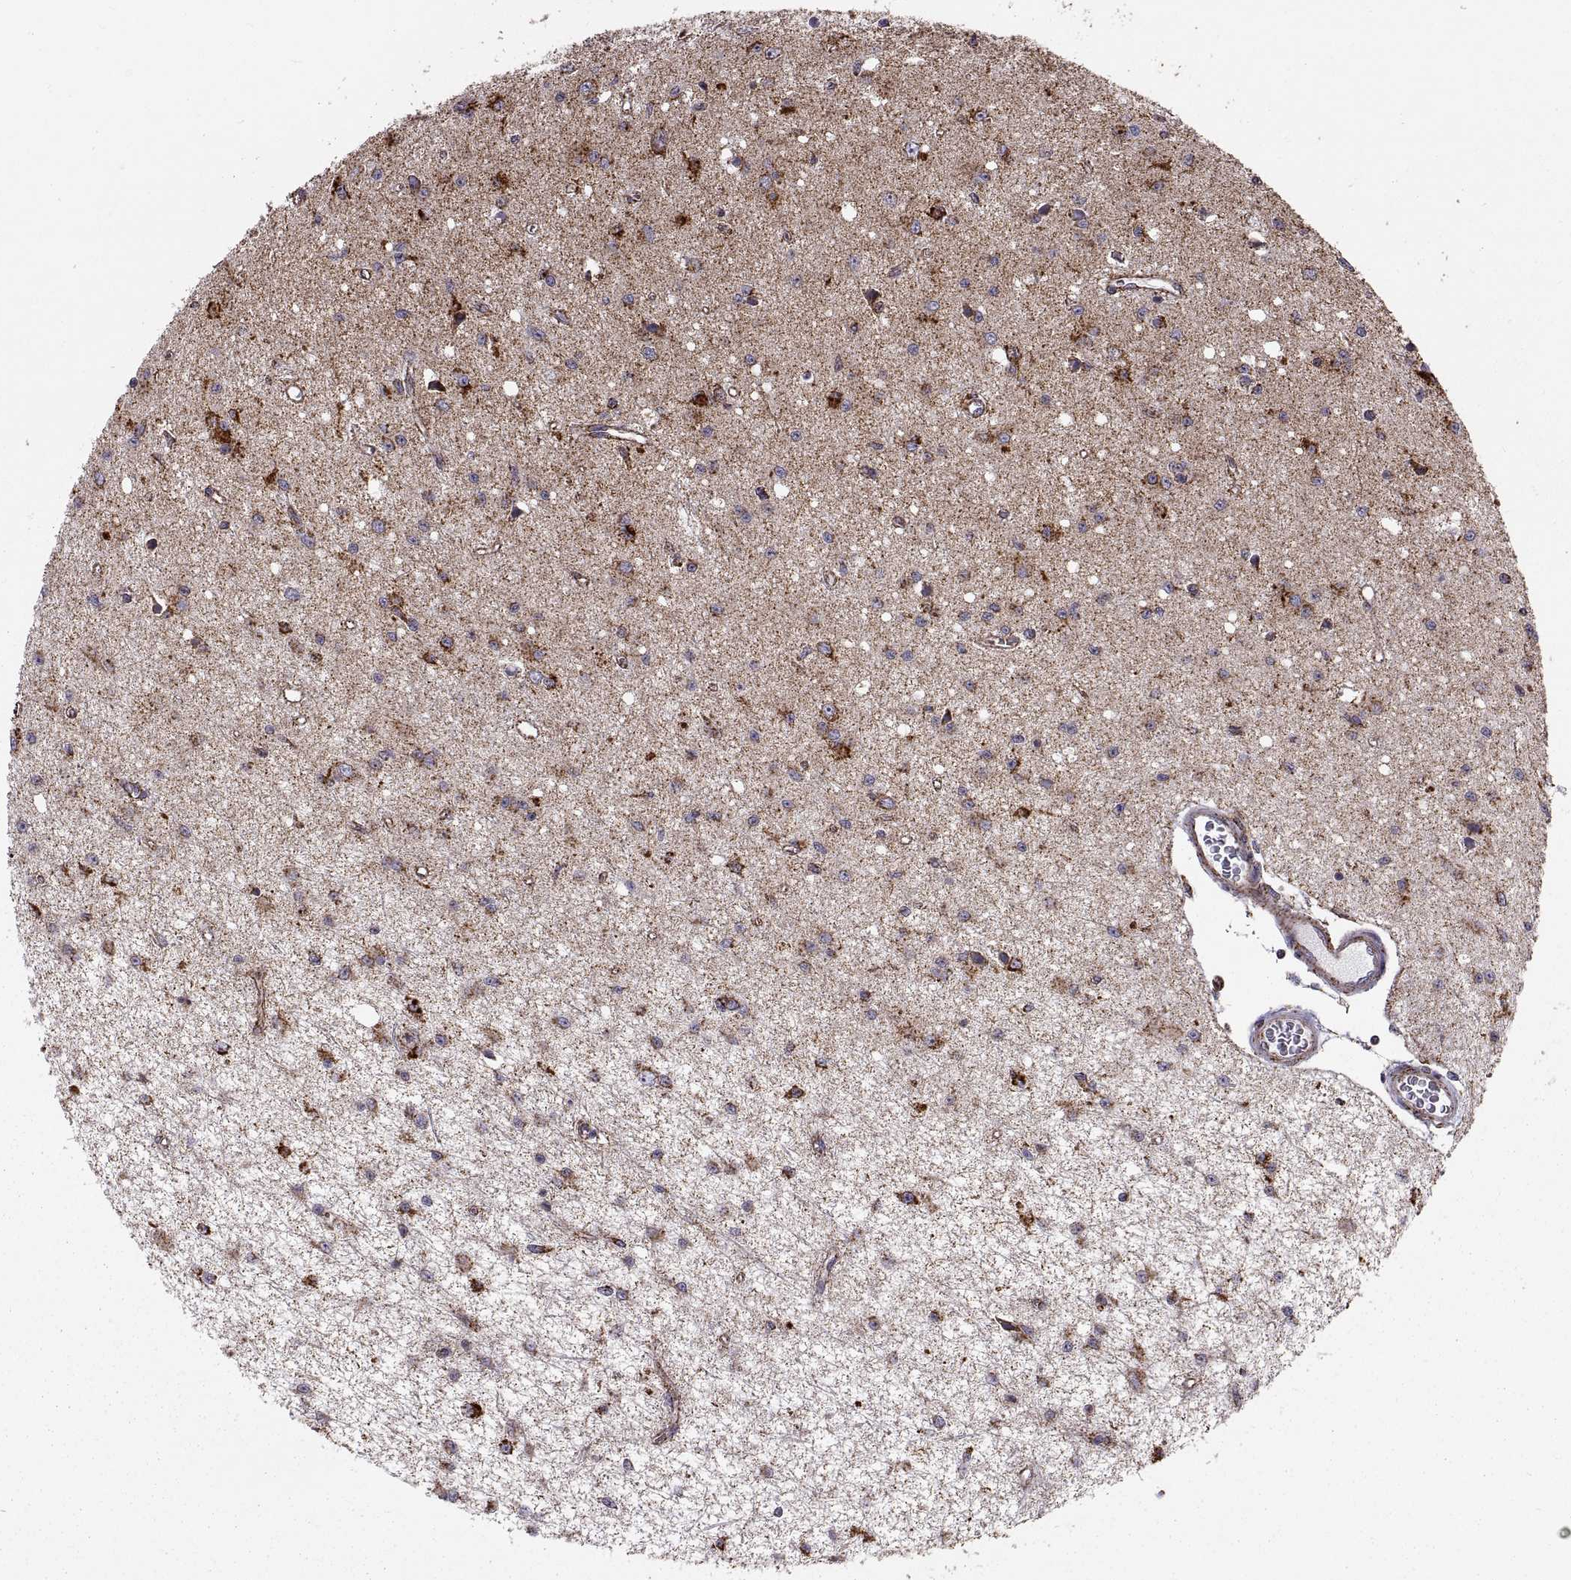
{"staining": {"intensity": "strong", "quantity": "<25%", "location": "cytoplasmic/membranous"}, "tissue": "glioma", "cell_type": "Tumor cells", "image_type": "cancer", "snomed": [{"axis": "morphology", "description": "Glioma, malignant, Low grade"}, {"axis": "topography", "description": "Brain"}], "caption": "Protein staining shows strong cytoplasmic/membranous expression in about <25% of tumor cells in malignant glioma (low-grade).", "gene": "ARSD", "patient": {"sex": "female", "age": 45}}